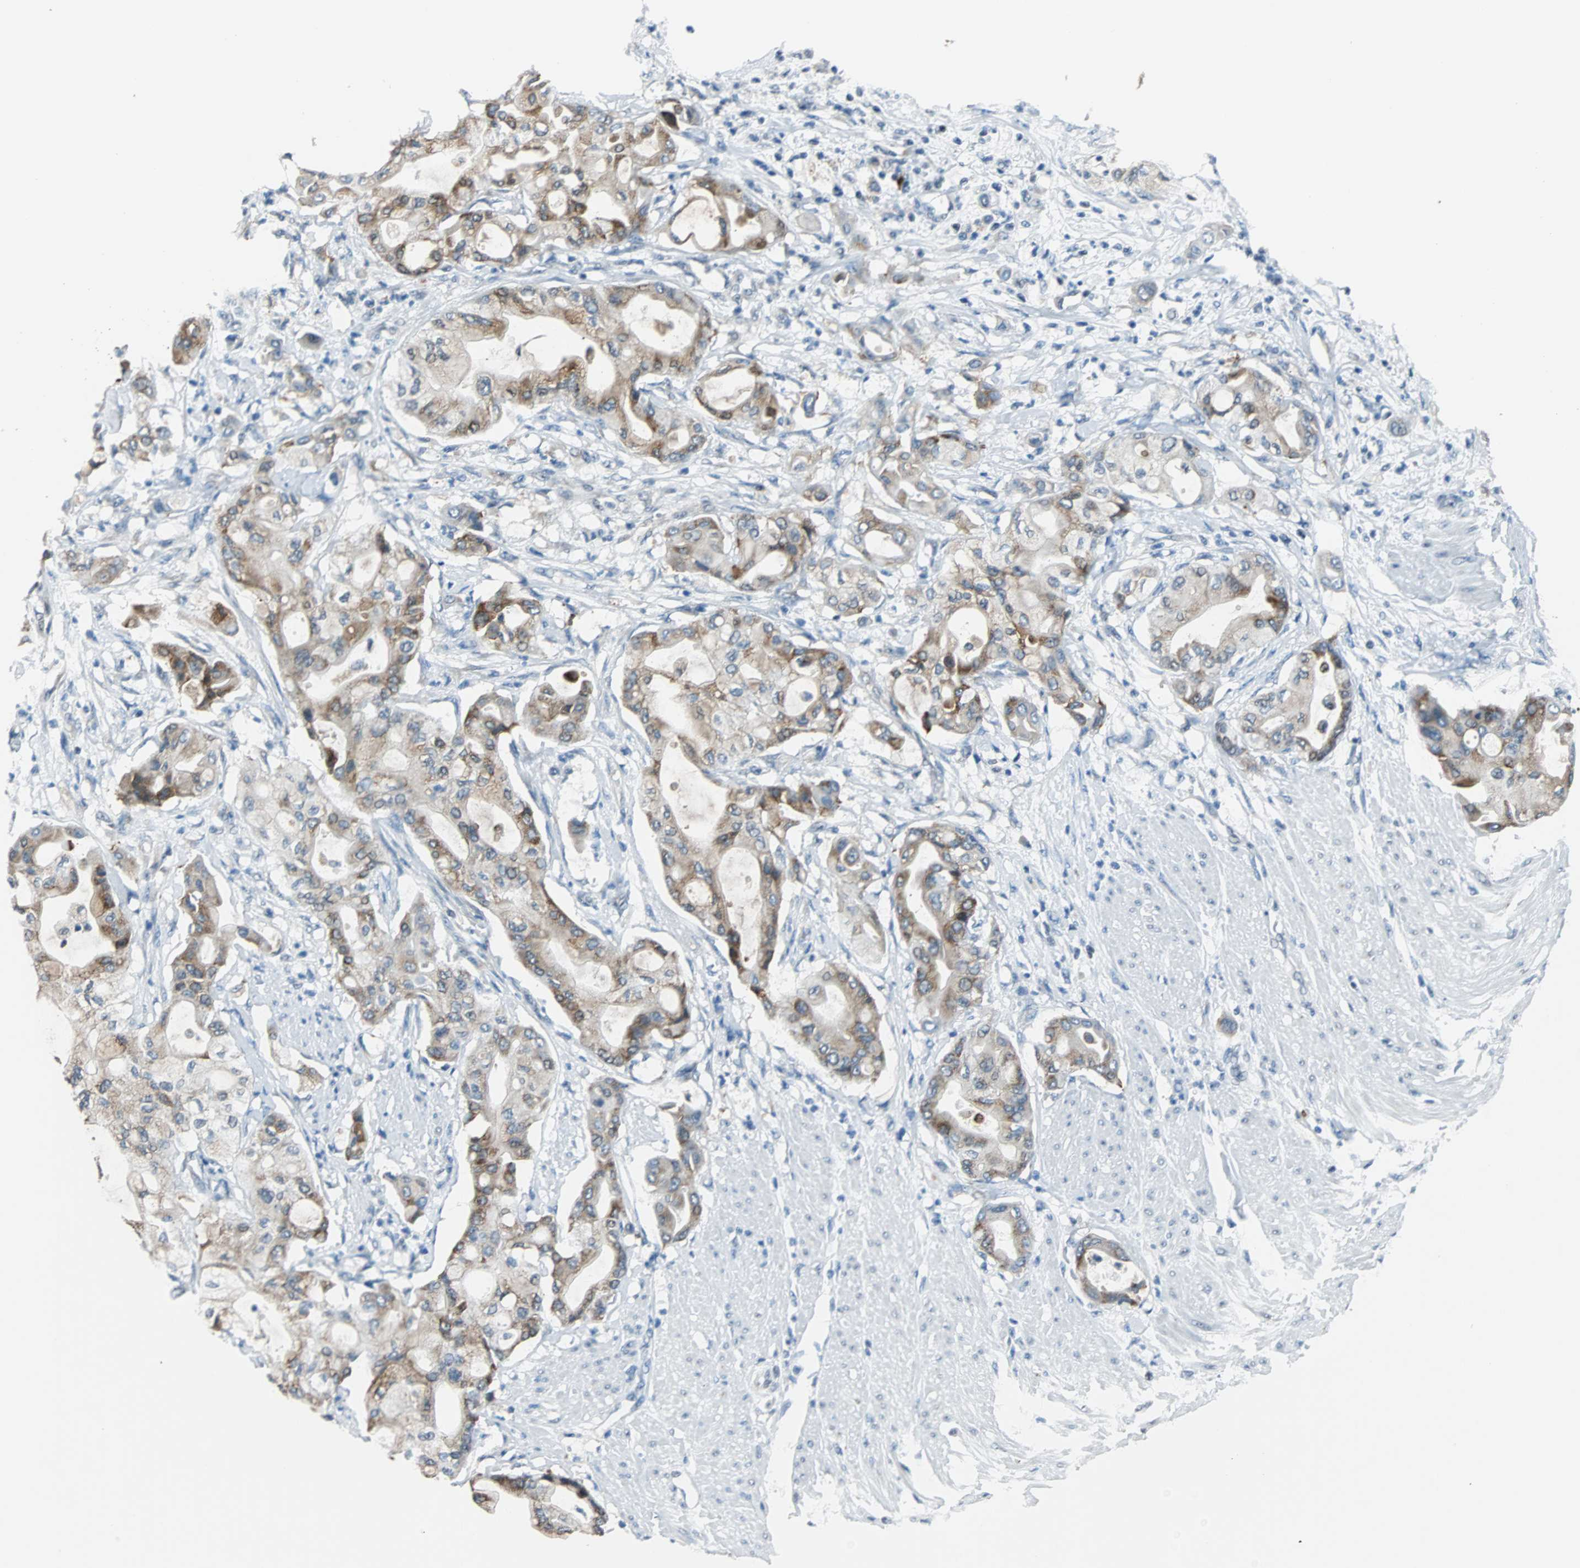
{"staining": {"intensity": "moderate", "quantity": ">75%", "location": "cytoplasmic/membranous"}, "tissue": "pancreatic cancer", "cell_type": "Tumor cells", "image_type": "cancer", "snomed": [{"axis": "morphology", "description": "Adenocarcinoma, NOS"}, {"axis": "morphology", "description": "Adenocarcinoma, metastatic, NOS"}, {"axis": "topography", "description": "Lymph node"}, {"axis": "topography", "description": "Pancreas"}, {"axis": "topography", "description": "Duodenum"}], "caption": "A brown stain labels moderate cytoplasmic/membranous expression of a protein in human pancreatic adenocarcinoma tumor cells. (DAB (3,3'-diaminobenzidine) IHC, brown staining for protein, blue staining for nuclei).", "gene": "USP28", "patient": {"sex": "female", "age": 64}}